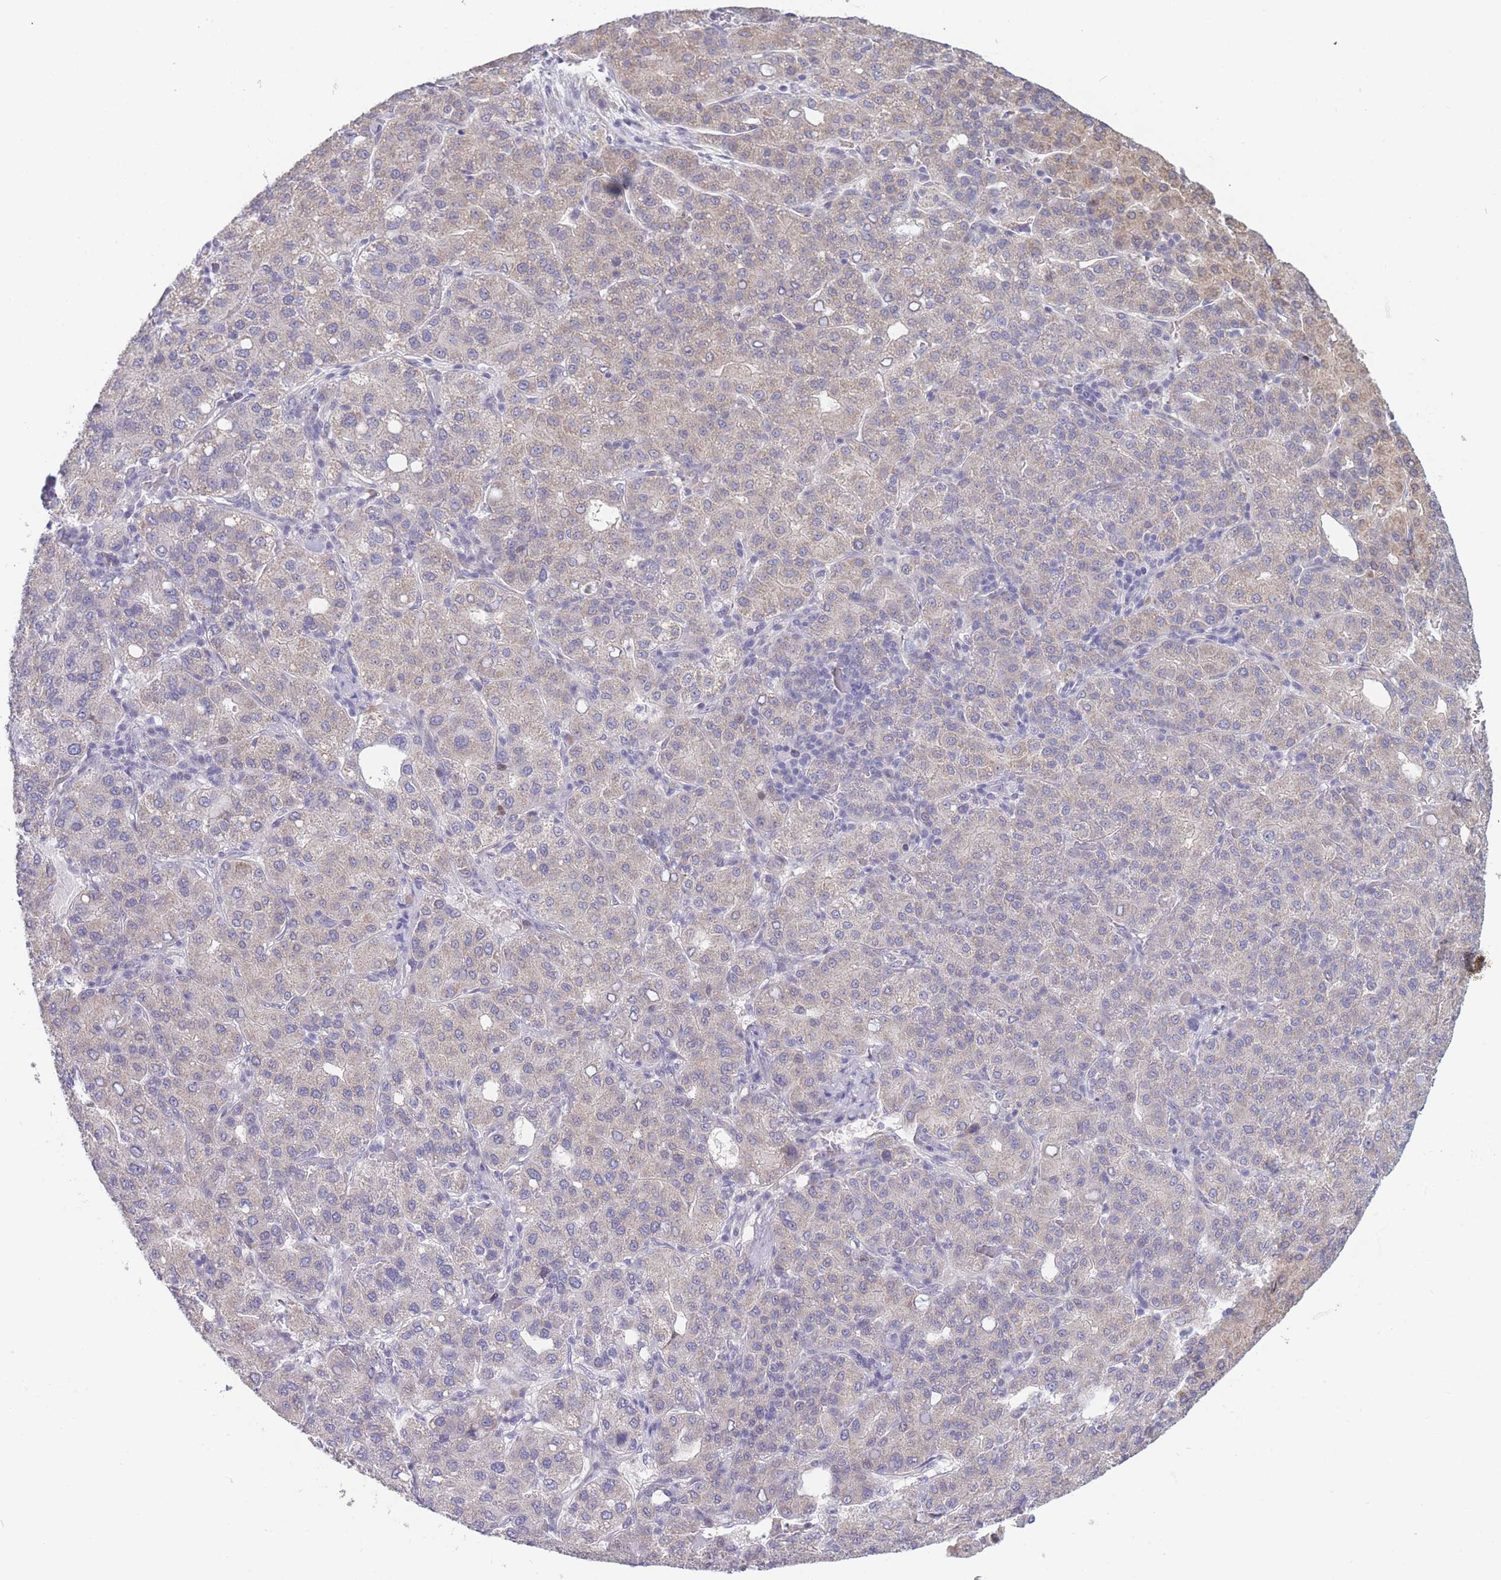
{"staining": {"intensity": "weak", "quantity": "25%-75%", "location": "cytoplasmic/membranous,nuclear"}, "tissue": "liver cancer", "cell_type": "Tumor cells", "image_type": "cancer", "snomed": [{"axis": "morphology", "description": "Carcinoma, Hepatocellular, NOS"}, {"axis": "topography", "description": "Liver"}], "caption": "A histopathology image of hepatocellular carcinoma (liver) stained for a protein displays weak cytoplasmic/membranous and nuclear brown staining in tumor cells. (Stains: DAB in brown, nuclei in blue, Microscopy: brightfield microscopy at high magnification).", "gene": "FAM227B", "patient": {"sex": "male", "age": 65}}